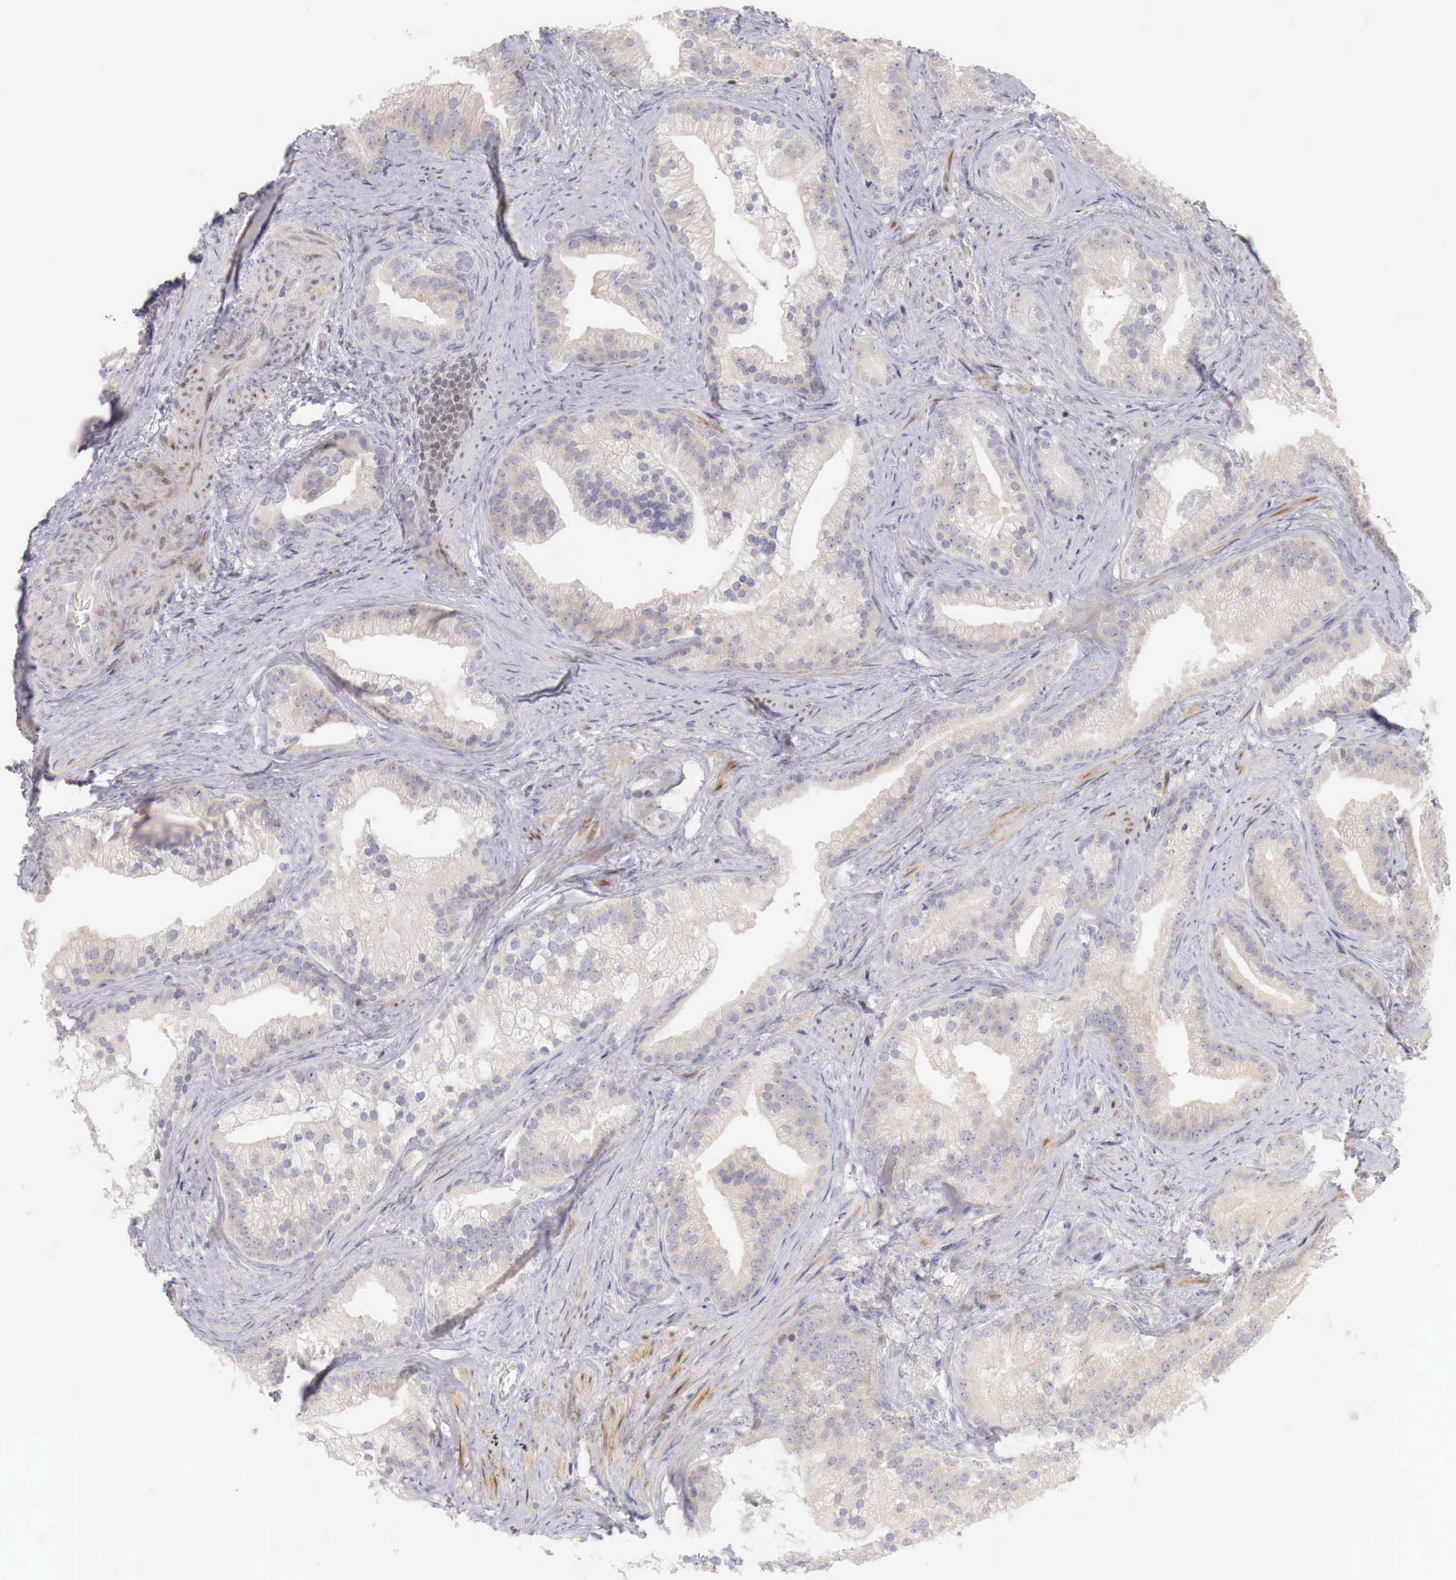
{"staining": {"intensity": "weak", "quantity": "25%-75%", "location": "cytoplasmic/membranous"}, "tissue": "prostate cancer", "cell_type": "Tumor cells", "image_type": "cancer", "snomed": [{"axis": "morphology", "description": "Adenocarcinoma, Low grade"}, {"axis": "topography", "description": "Prostate"}], "caption": "Immunohistochemical staining of human adenocarcinoma (low-grade) (prostate) displays low levels of weak cytoplasmic/membranous staining in about 25%-75% of tumor cells. The protein is stained brown, and the nuclei are stained in blue (DAB (3,3'-diaminobenzidine) IHC with brightfield microscopy, high magnification).", "gene": "CLCN5", "patient": {"sex": "male", "age": 71}}